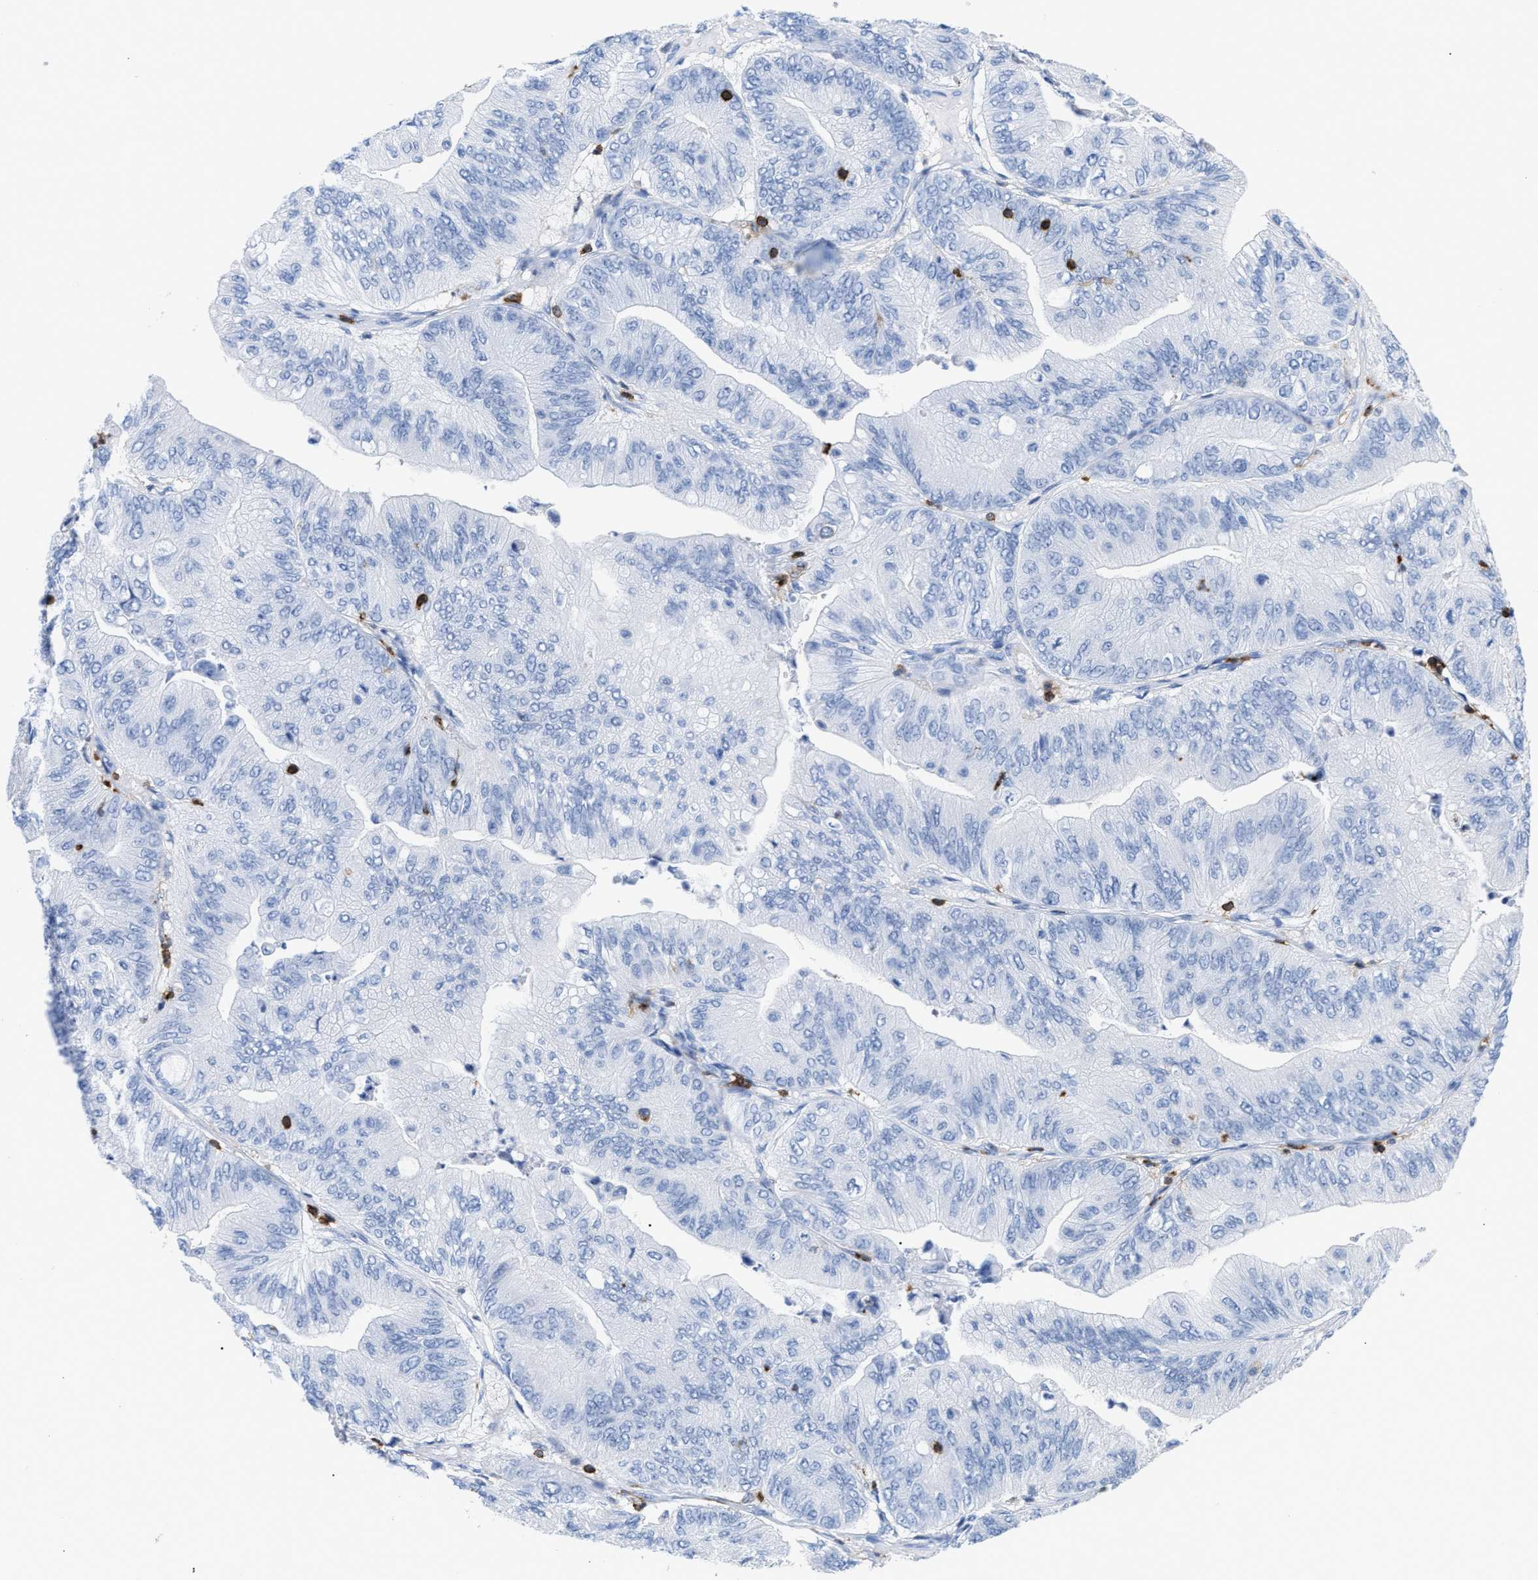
{"staining": {"intensity": "negative", "quantity": "none", "location": "none"}, "tissue": "ovarian cancer", "cell_type": "Tumor cells", "image_type": "cancer", "snomed": [{"axis": "morphology", "description": "Cystadenocarcinoma, mucinous, NOS"}, {"axis": "topography", "description": "Ovary"}], "caption": "DAB immunohistochemical staining of ovarian cancer (mucinous cystadenocarcinoma) reveals no significant positivity in tumor cells.", "gene": "LCP1", "patient": {"sex": "female", "age": 61}}